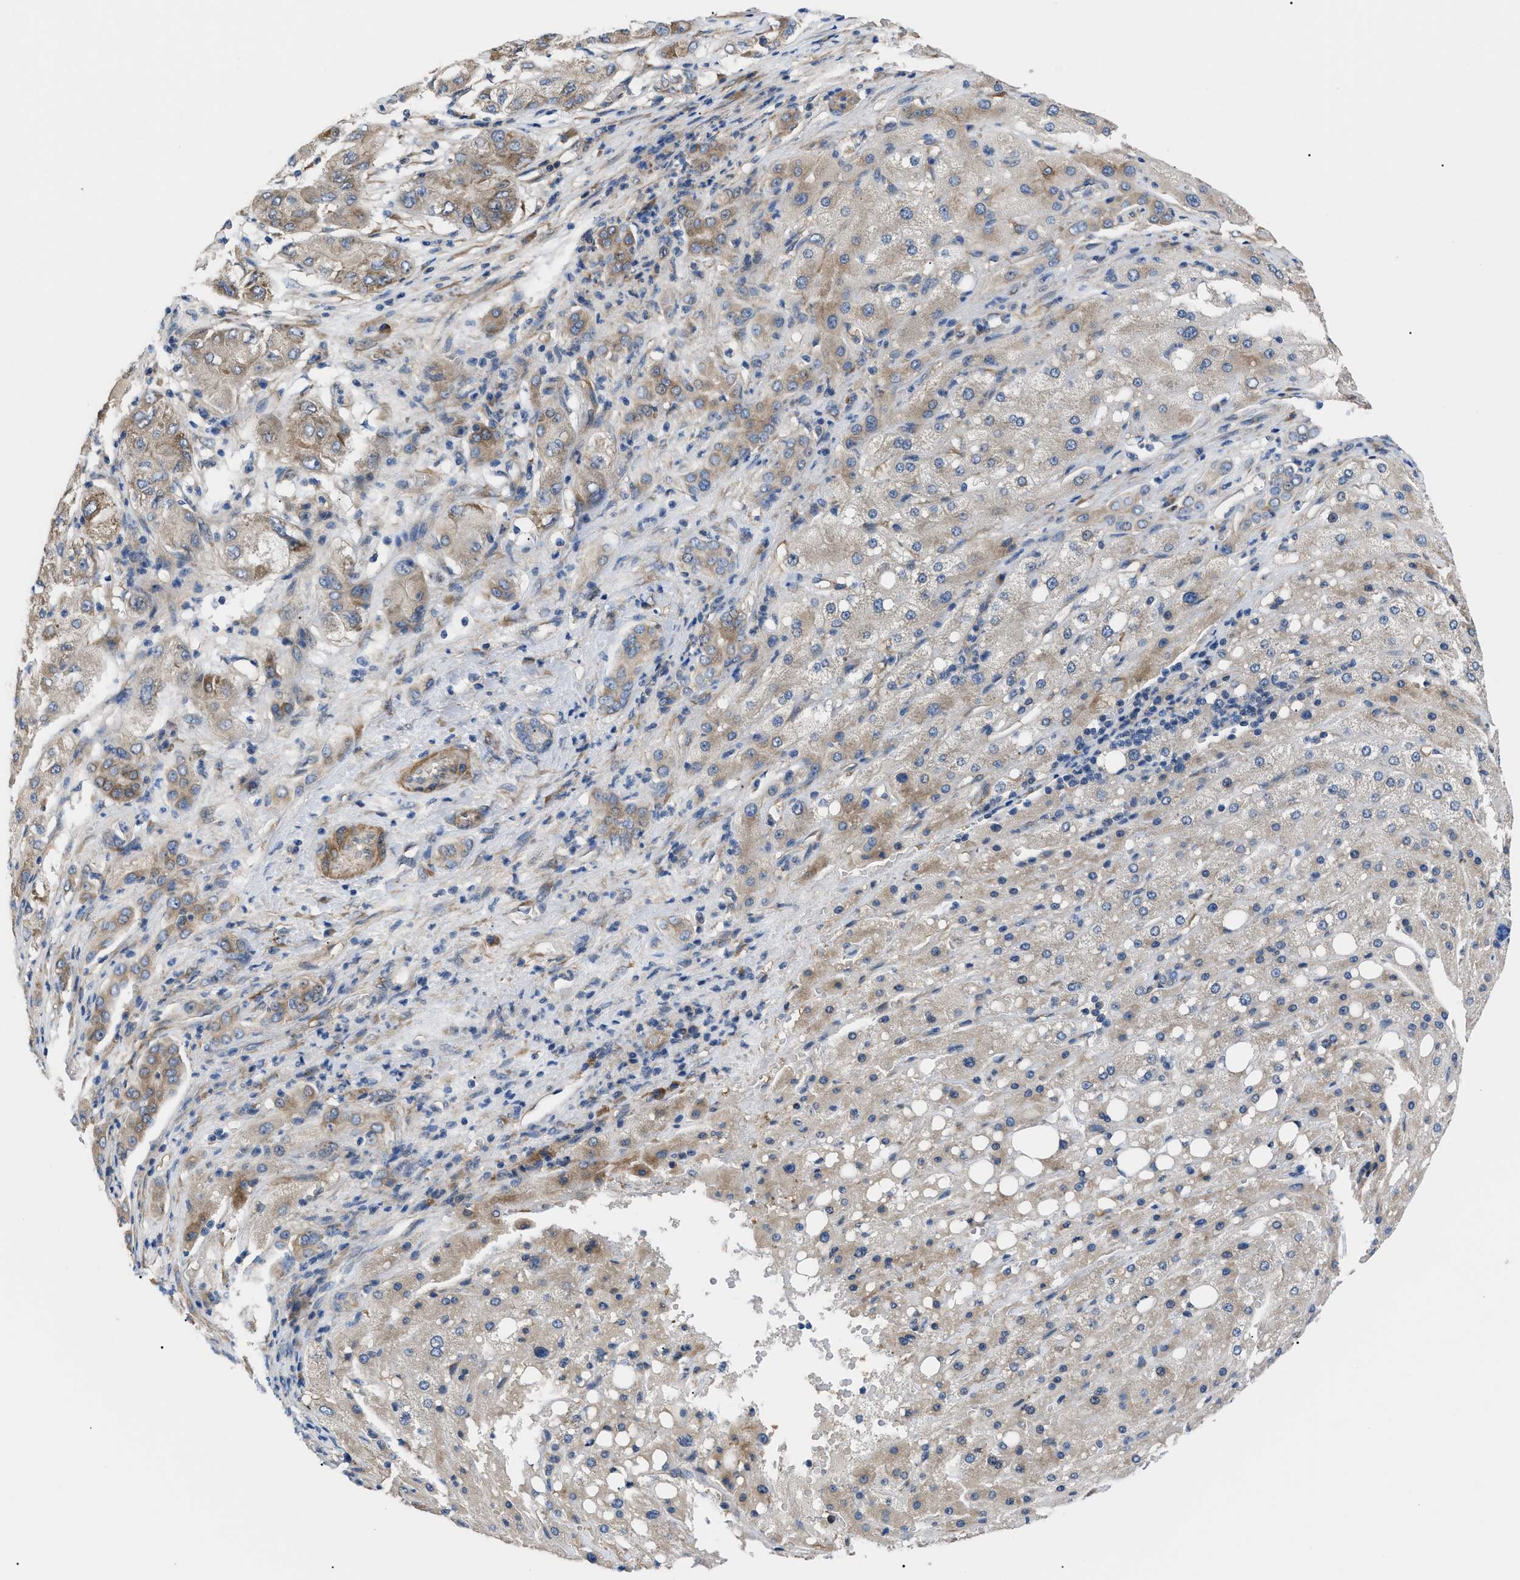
{"staining": {"intensity": "weak", "quantity": "<25%", "location": "cytoplasmic/membranous"}, "tissue": "liver cancer", "cell_type": "Tumor cells", "image_type": "cancer", "snomed": [{"axis": "morphology", "description": "Carcinoma, Hepatocellular, NOS"}, {"axis": "topography", "description": "Liver"}], "caption": "Hepatocellular carcinoma (liver) was stained to show a protein in brown. There is no significant positivity in tumor cells. (DAB (3,3'-diaminobenzidine) immunohistochemistry, high magnification).", "gene": "MYO10", "patient": {"sex": "male", "age": 80}}